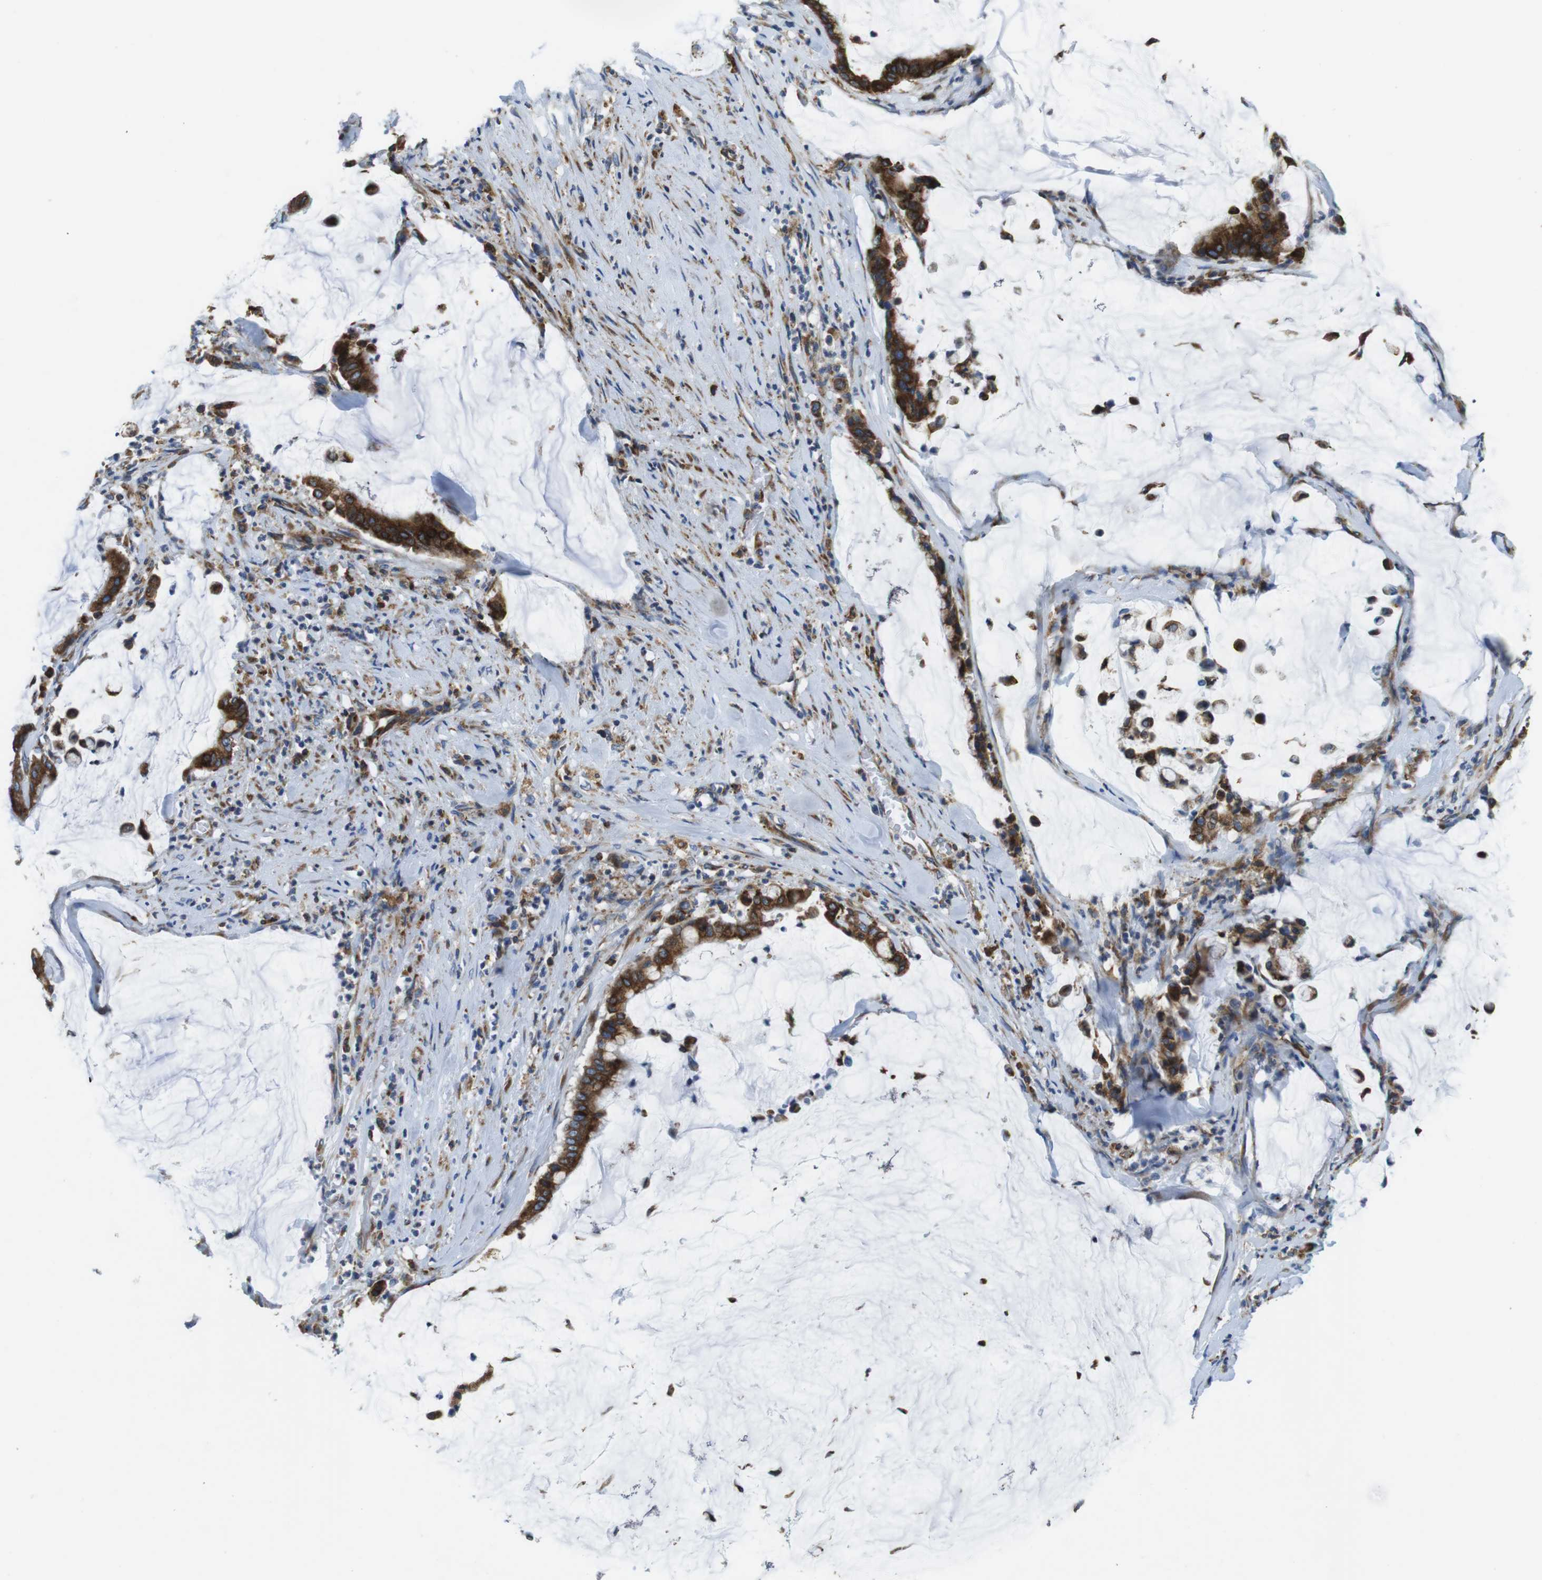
{"staining": {"intensity": "strong", "quantity": ">75%", "location": "cytoplasmic/membranous"}, "tissue": "pancreatic cancer", "cell_type": "Tumor cells", "image_type": "cancer", "snomed": [{"axis": "morphology", "description": "Adenocarcinoma, NOS"}, {"axis": "topography", "description": "Pancreas"}], "caption": "This is an image of immunohistochemistry (IHC) staining of pancreatic cancer, which shows strong staining in the cytoplasmic/membranous of tumor cells.", "gene": "UGGT1", "patient": {"sex": "male", "age": 41}}